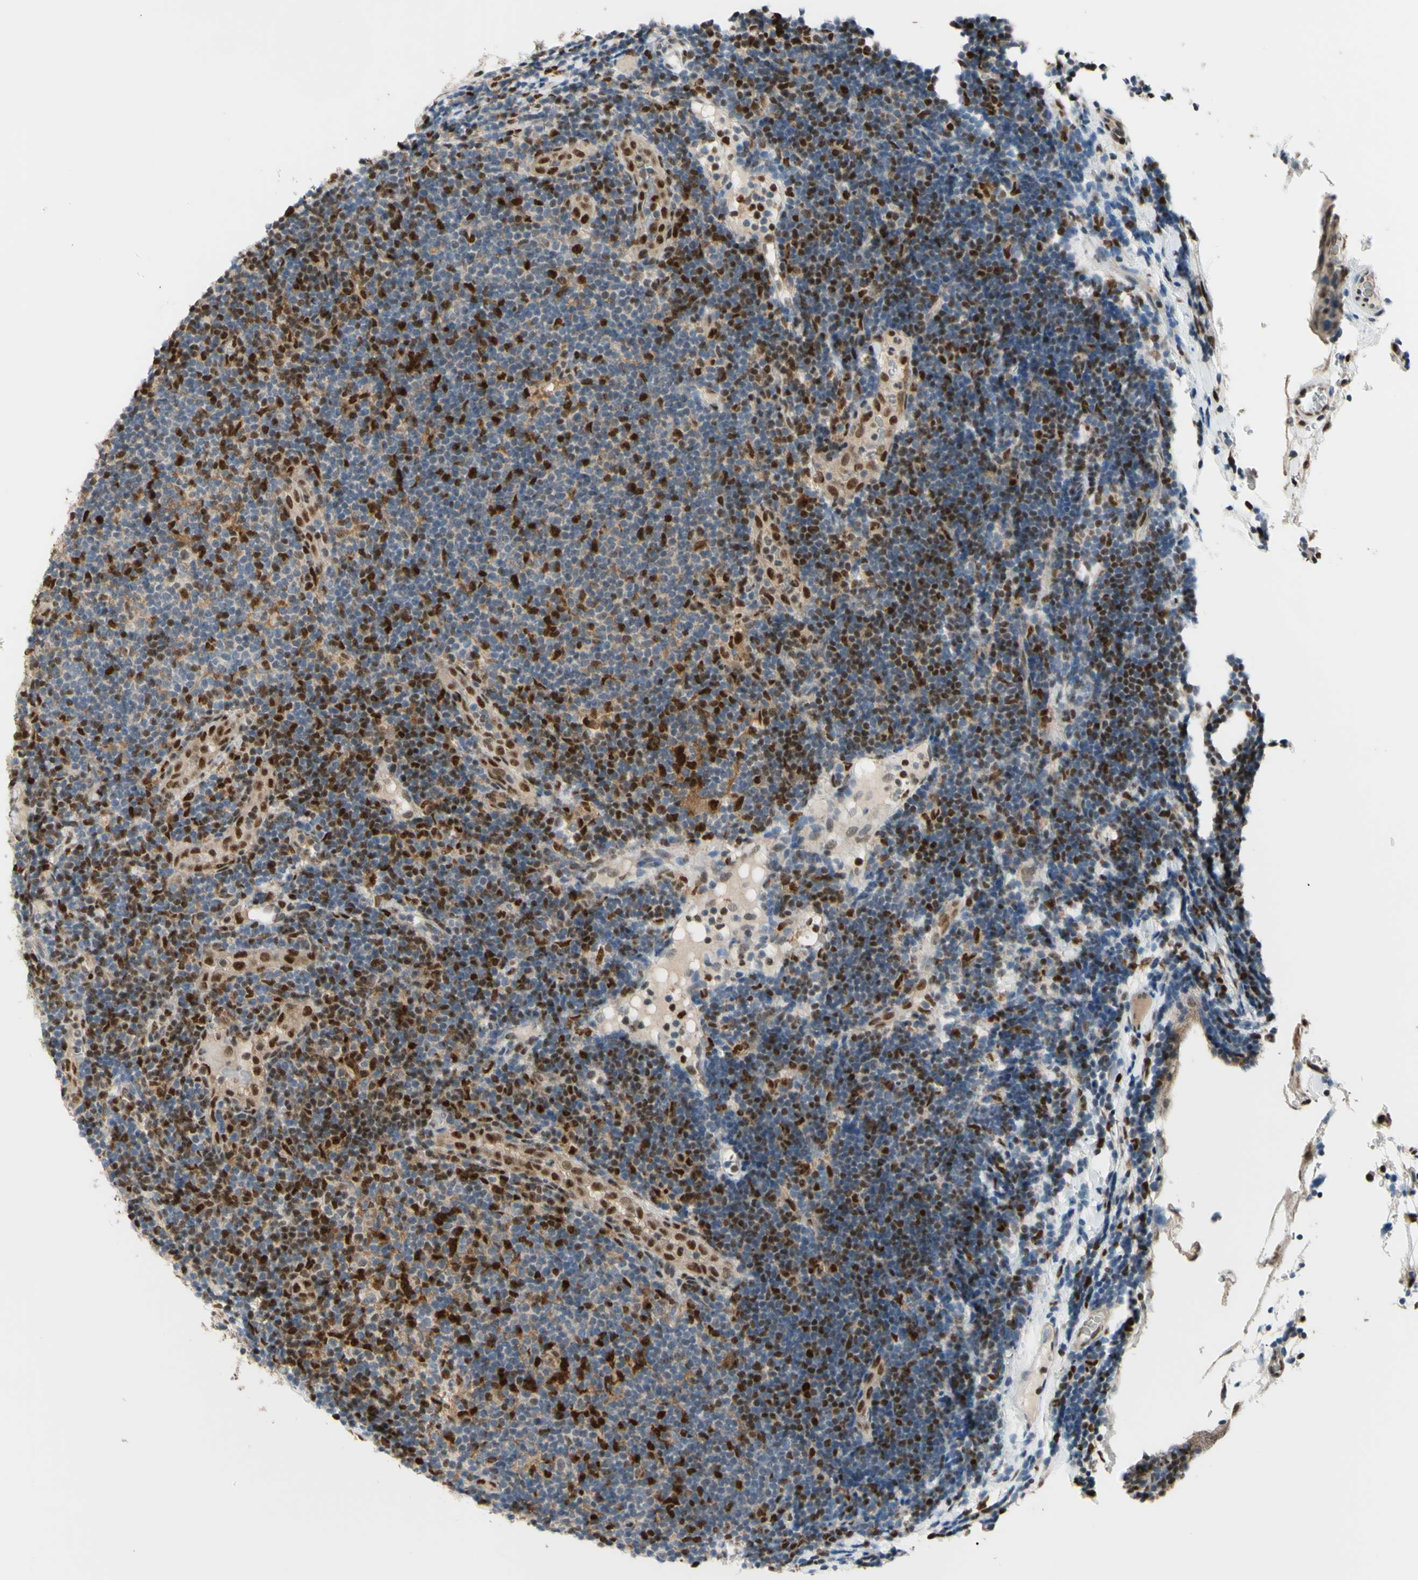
{"staining": {"intensity": "strong", "quantity": "25%-75%", "location": "nuclear"}, "tissue": "lymphoma", "cell_type": "Tumor cells", "image_type": "cancer", "snomed": [{"axis": "morphology", "description": "Malignant lymphoma, non-Hodgkin's type, Low grade"}, {"axis": "topography", "description": "Lymph node"}], "caption": "Immunohistochemical staining of malignant lymphoma, non-Hodgkin's type (low-grade) demonstrates high levels of strong nuclear expression in about 25%-75% of tumor cells.", "gene": "FKBP5", "patient": {"sex": "male", "age": 83}}